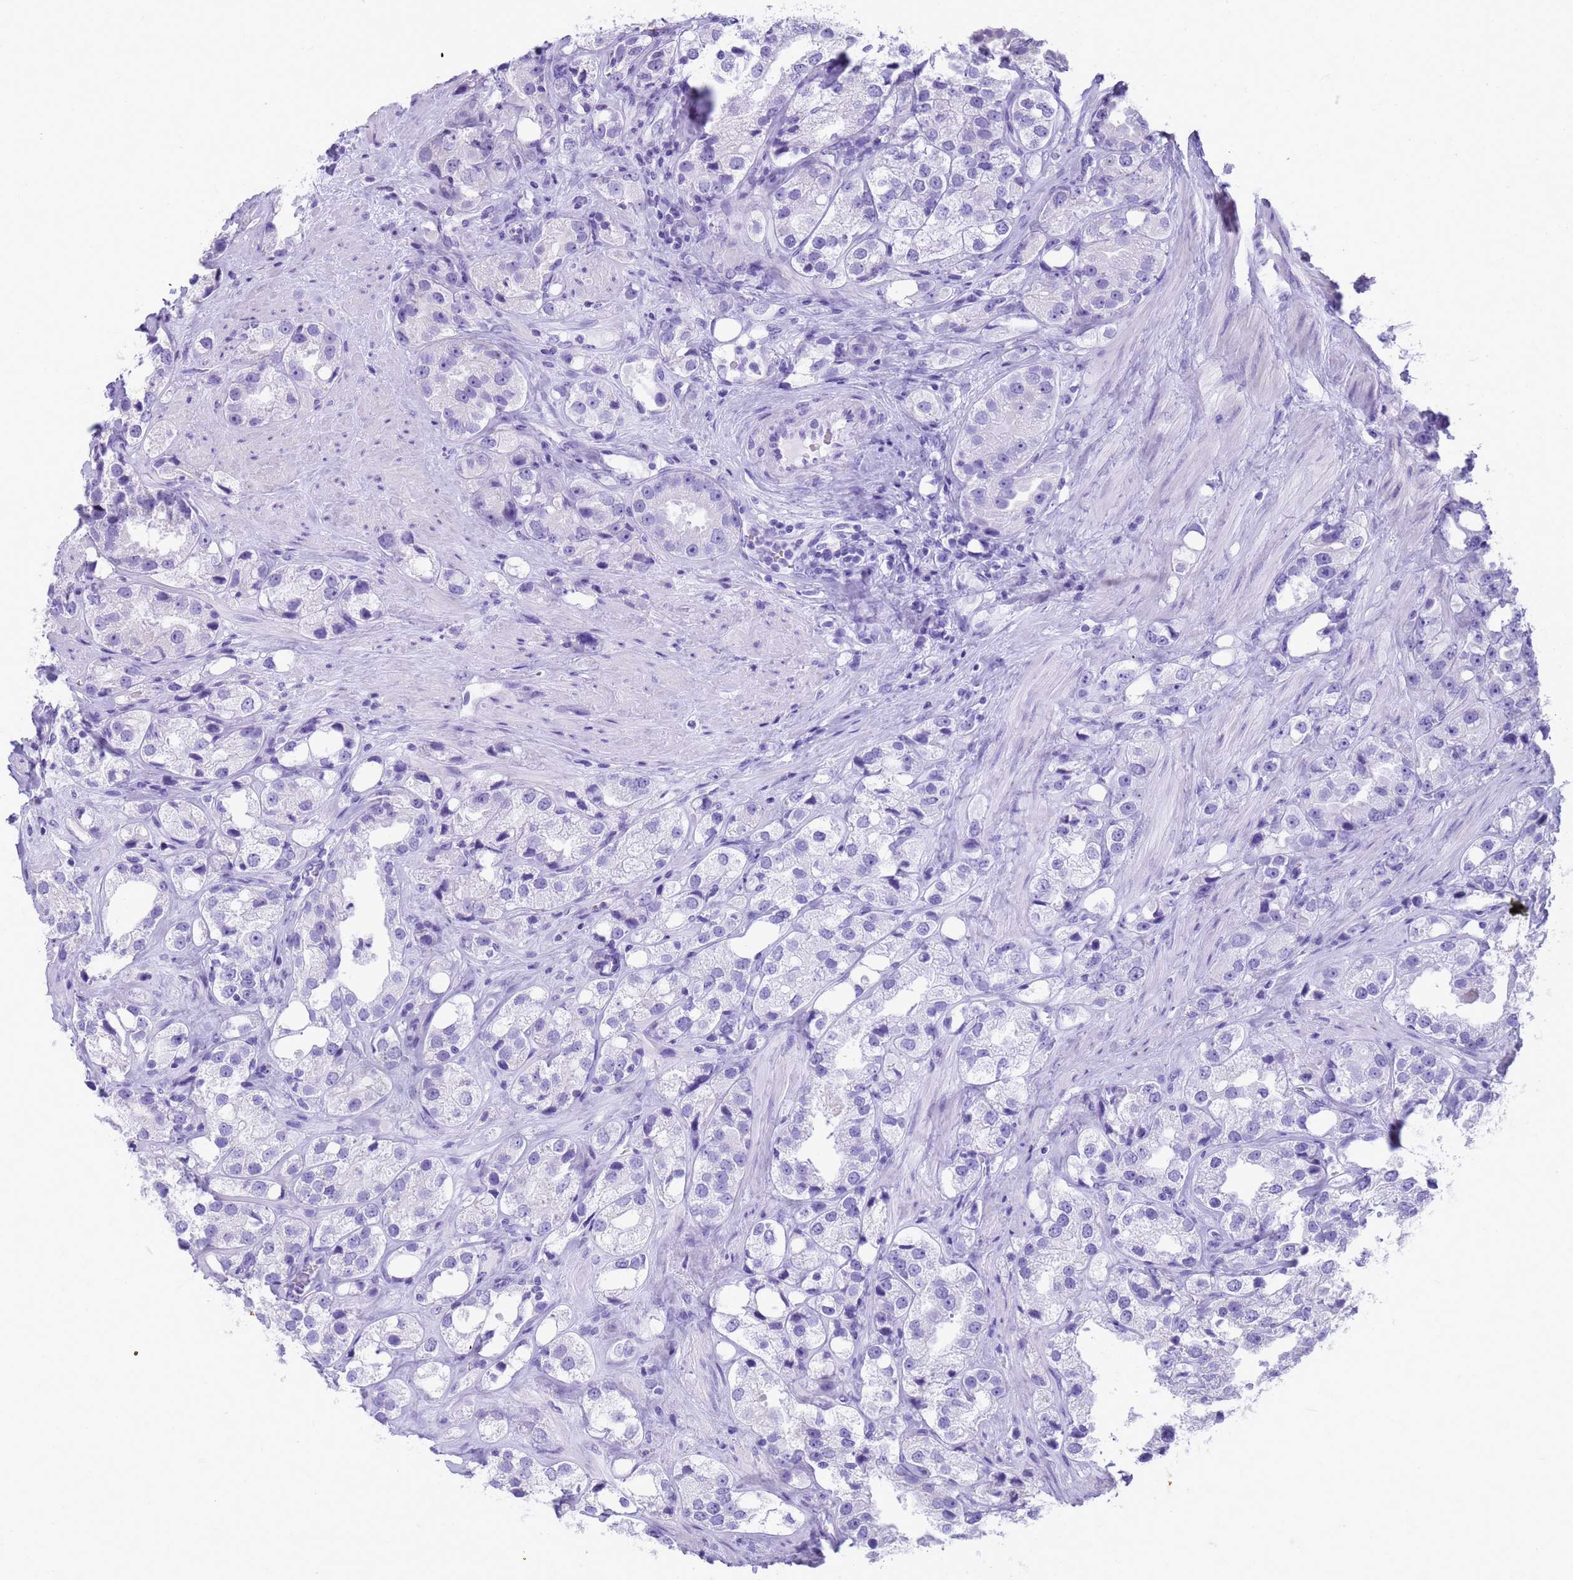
{"staining": {"intensity": "negative", "quantity": "none", "location": "none"}, "tissue": "prostate cancer", "cell_type": "Tumor cells", "image_type": "cancer", "snomed": [{"axis": "morphology", "description": "Adenocarcinoma, NOS"}, {"axis": "topography", "description": "Prostate"}], "caption": "High magnification brightfield microscopy of adenocarcinoma (prostate) stained with DAB (brown) and counterstained with hematoxylin (blue): tumor cells show no significant expression.", "gene": "RNASE2", "patient": {"sex": "male", "age": 79}}